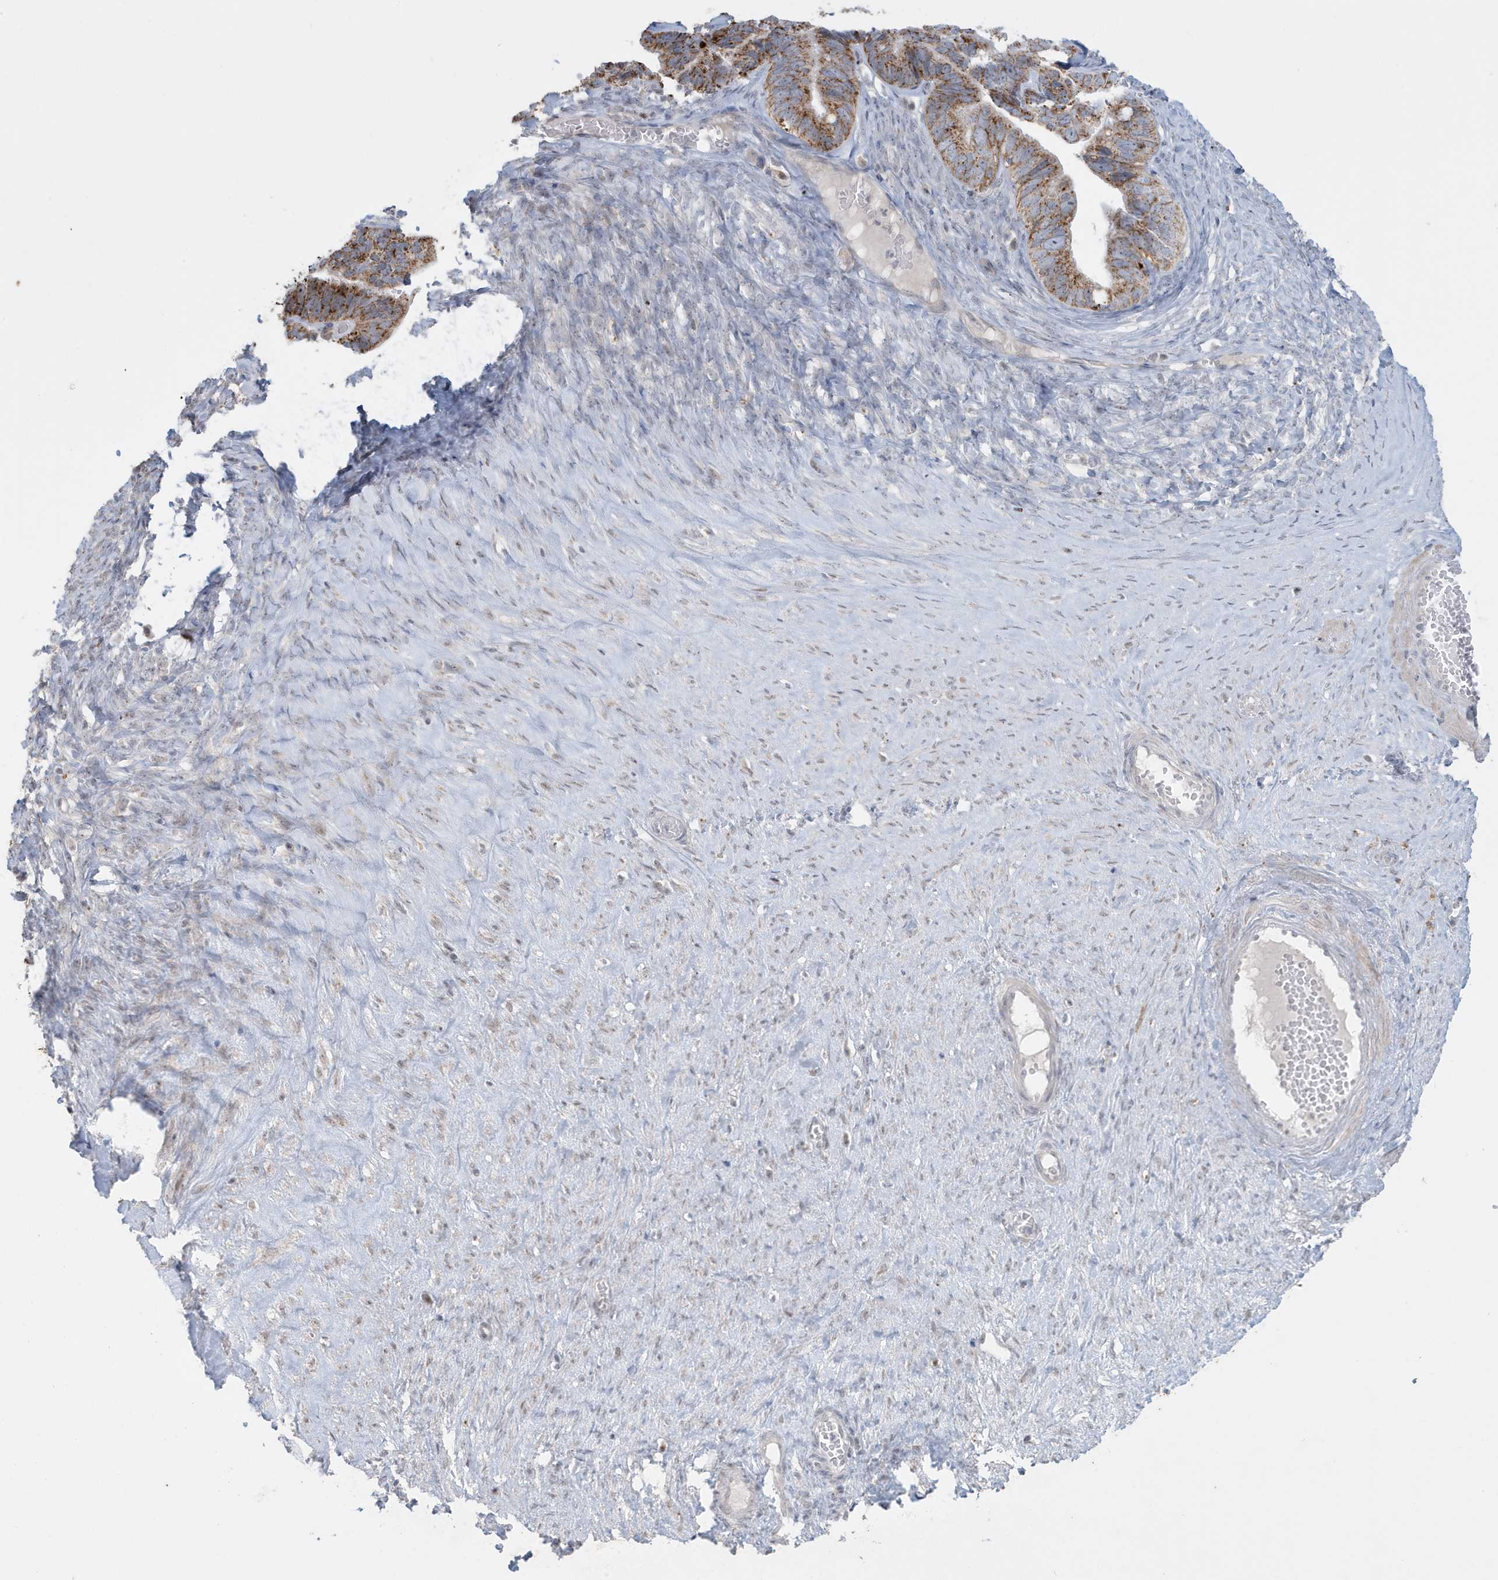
{"staining": {"intensity": "moderate", "quantity": ">75%", "location": "cytoplasmic/membranous"}, "tissue": "ovarian cancer", "cell_type": "Tumor cells", "image_type": "cancer", "snomed": [{"axis": "morphology", "description": "Cystadenocarcinoma, serous, NOS"}, {"axis": "topography", "description": "Ovary"}], "caption": "Immunohistochemistry (IHC) (DAB) staining of human serous cystadenocarcinoma (ovarian) exhibits moderate cytoplasmic/membranous protein expression in about >75% of tumor cells.", "gene": "FNDC1", "patient": {"sex": "female", "age": 56}}